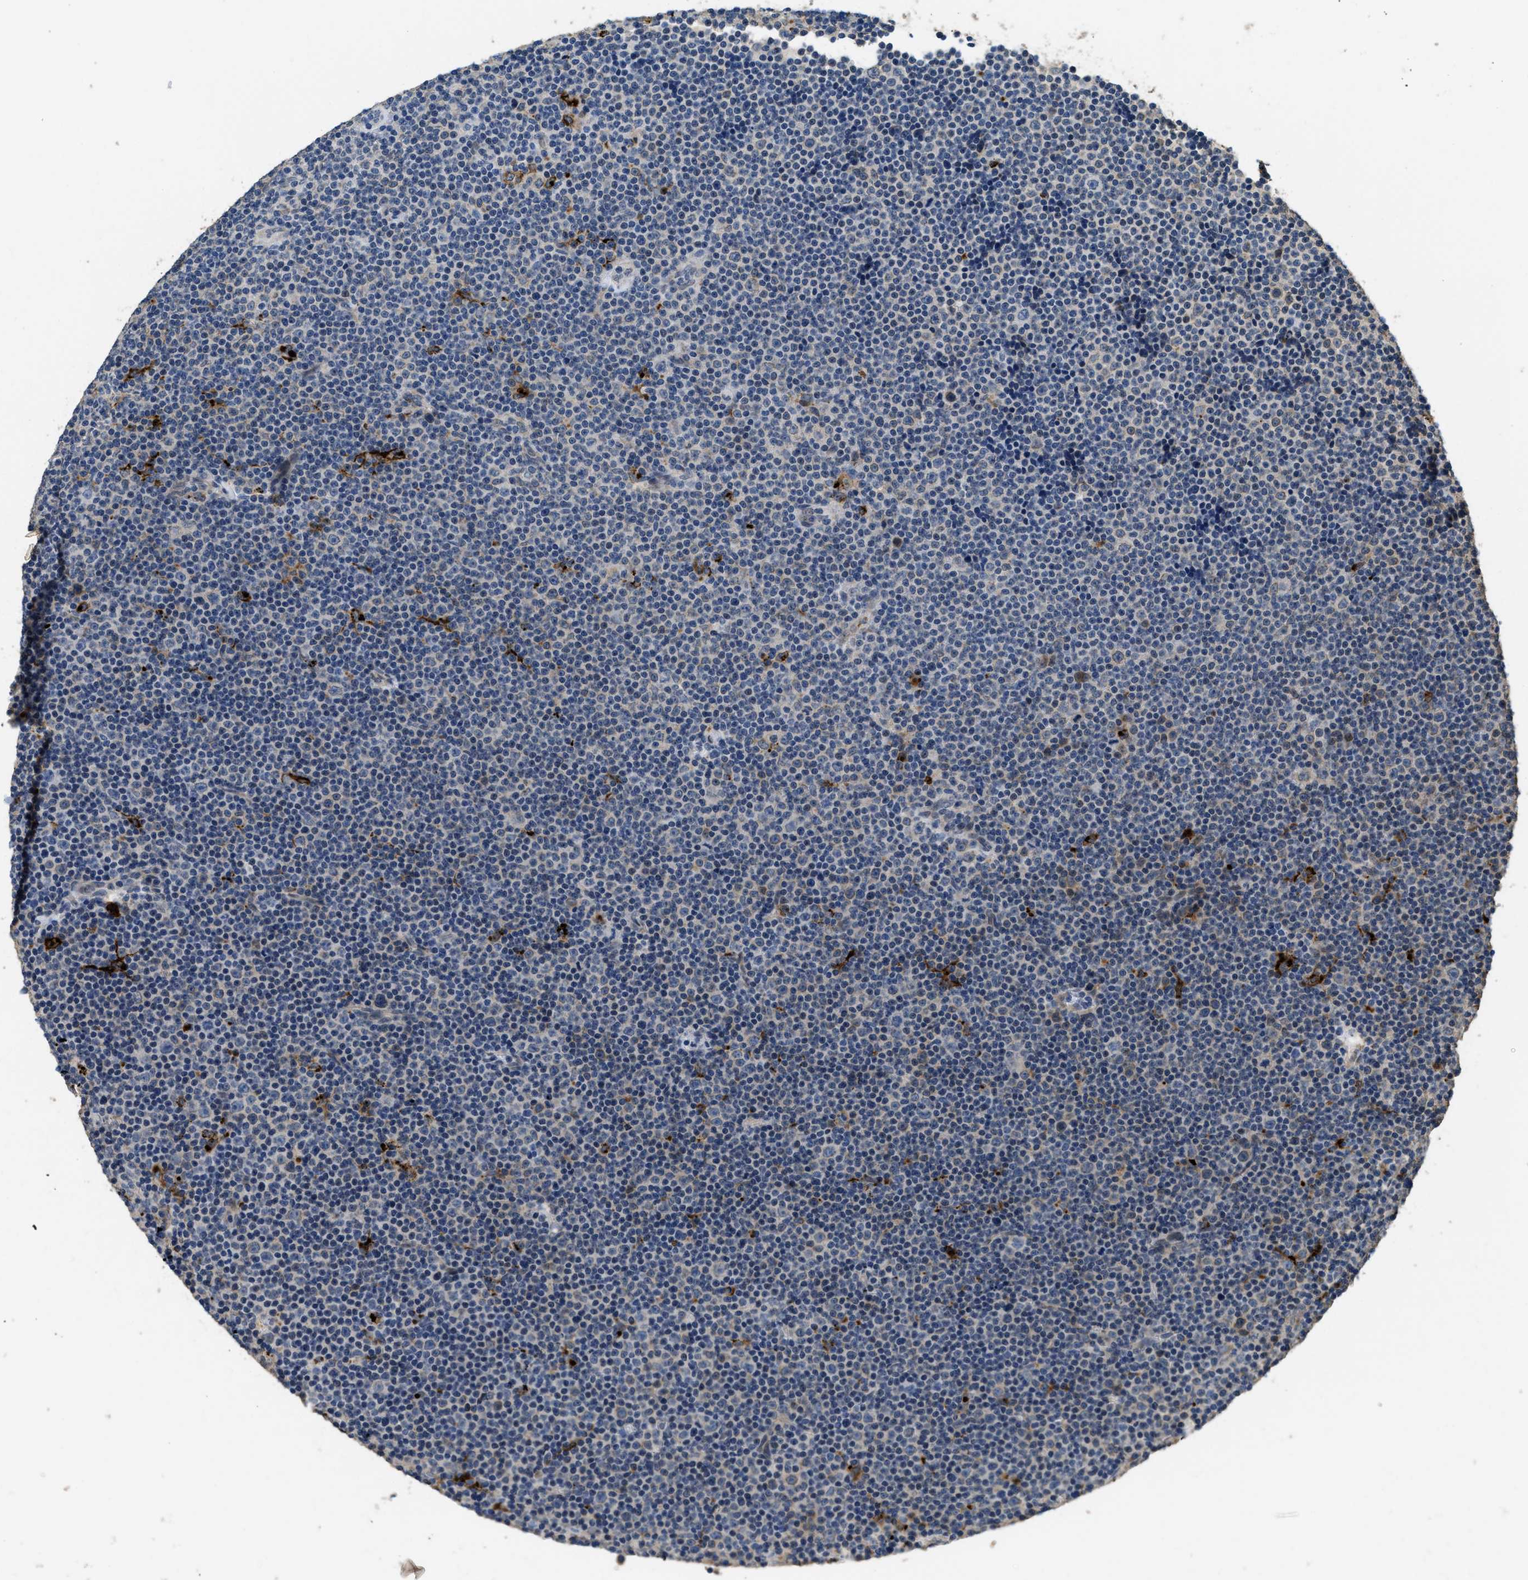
{"staining": {"intensity": "weak", "quantity": "<25%", "location": "cytoplasmic/membranous"}, "tissue": "lymphoma", "cell_type": "Tumor cells", "image_type": "cancer", "snomed": [{"axis": "morphology", "description": "Malignant lymphoma, non-Hodgkin's type, Low grade"}, {"axis": "topography", "description": "Lymph node"}], "caption": "An immunohistochemistry (IHC) histopathology image of low-grade malignant lymphoma, non-Hodgkin's type is shown. There is no staining in tumor cells of low-grade malignant lymphoma, non-Hodgkin's type. (Immunohistochemistry, brightfield microscopy, high magnification).", "gene": "BMPR2", "patient": {"sex": "female", "age": 67}}